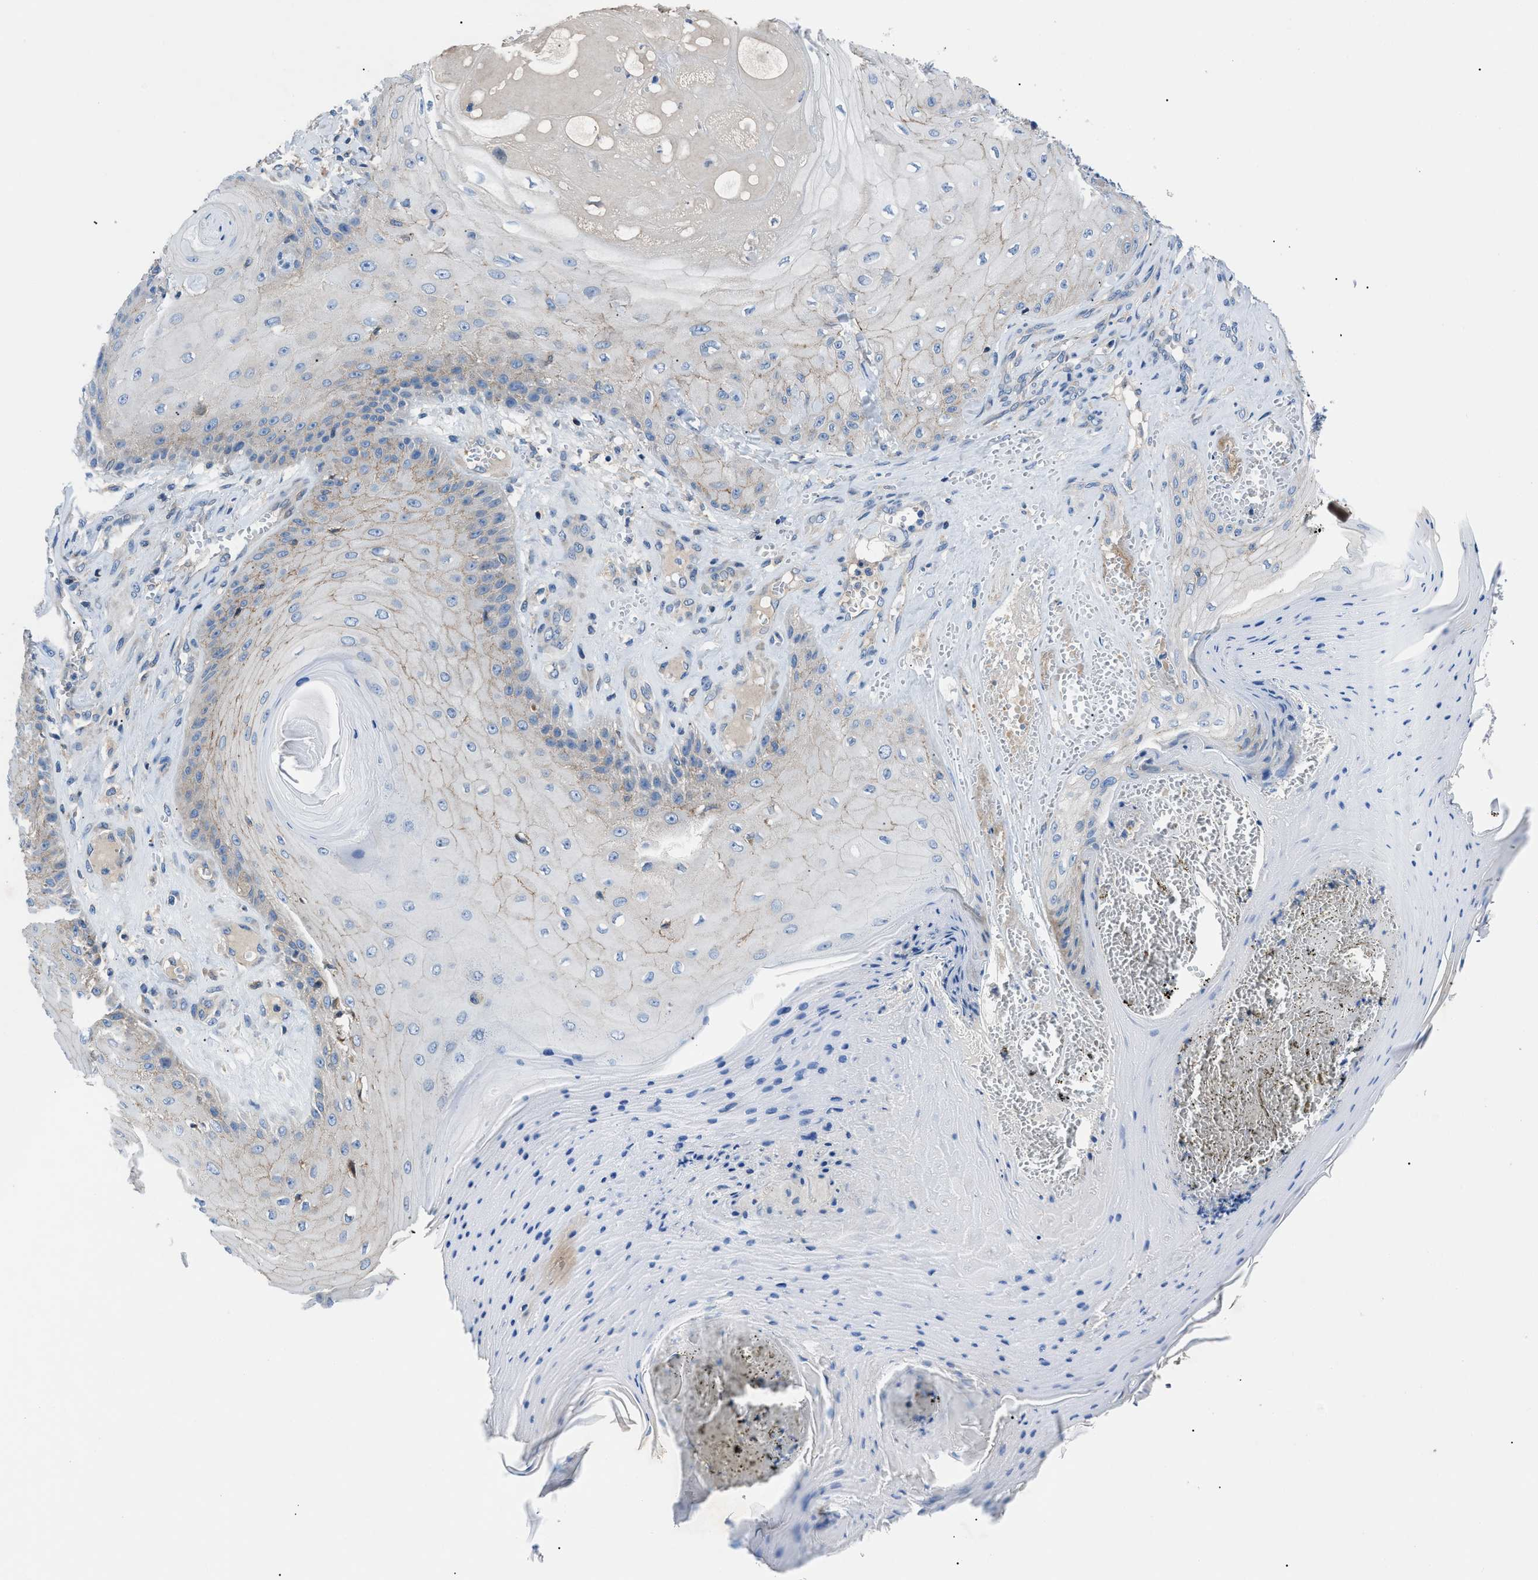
{"staining": {"intensity": "moderate", "quantity": "<25%", "location": "cytoplasmic/membranous"}, "tissue": "skin cancer", "cell_type": "Tumor cells", "image_type": "cancer", "snomed": [{"axis": "morphology", "description": "Squamous cell carcinoma, NOS"}, {"axis": "topography", "description": "Skin"}], "caption": "A low amount of moderate cytoplasmic/membranous staining is identified in approximately <25% of tumor cells in squamous cell carcinoma (skin) tissue.", "gene": "ZDHHC24", "patient": {"sex": "male", "age": 74}}